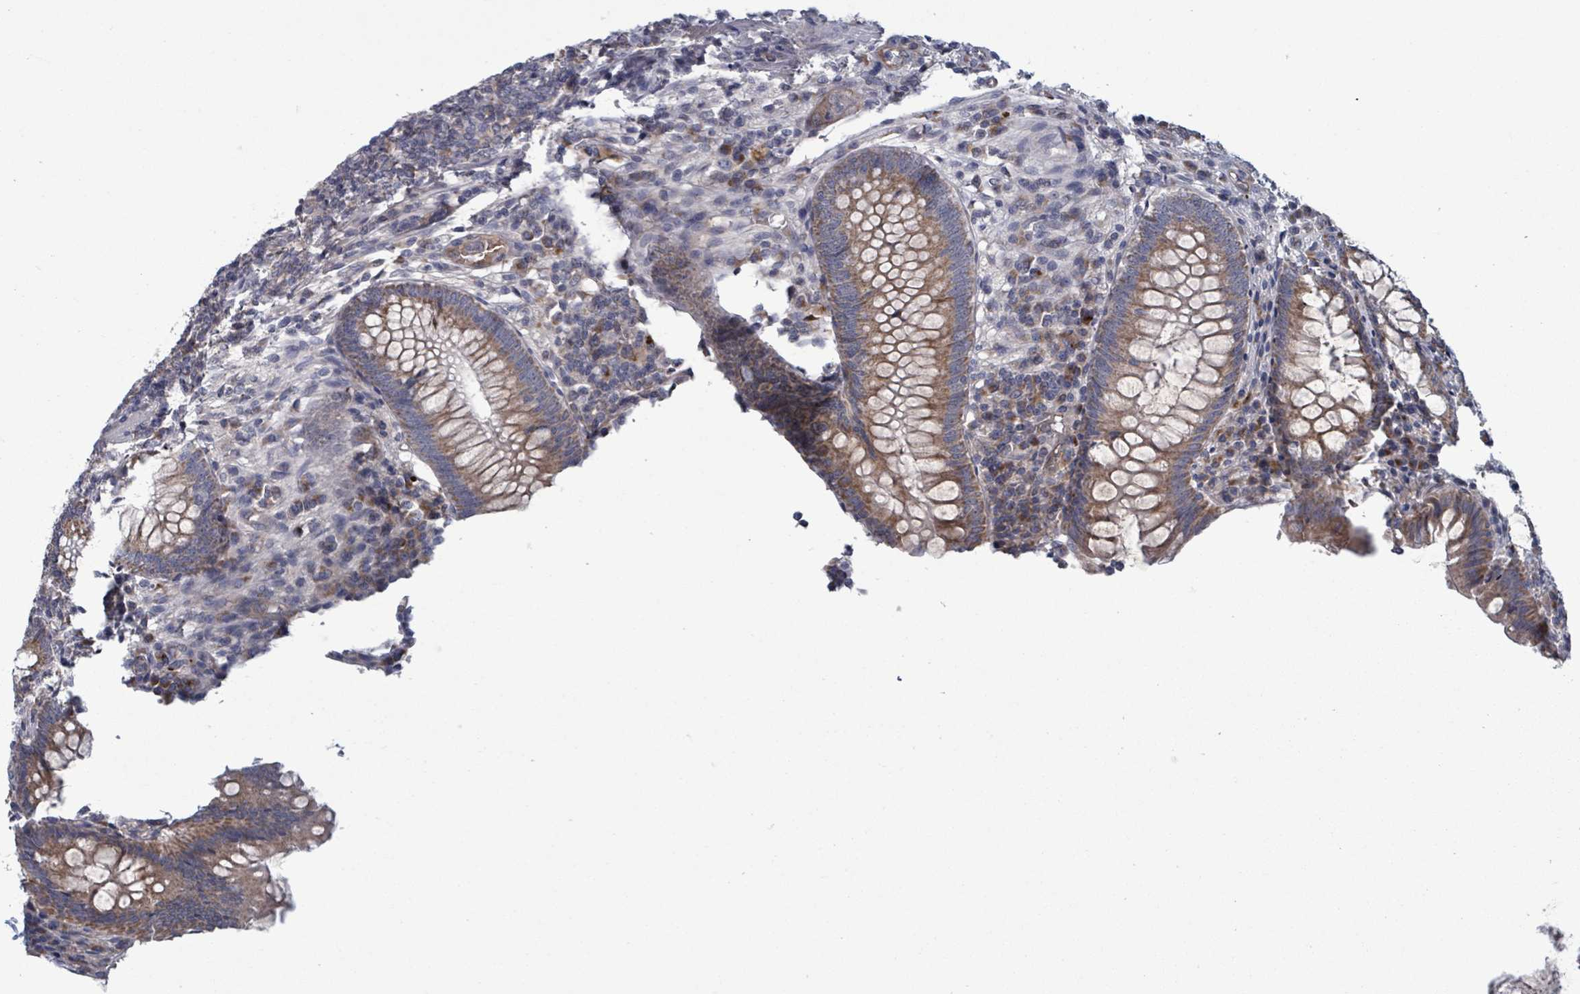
{"staining": {"intensity": "moderate", "quantity": ">75%", "location": "cytoplasmic/membranous"}, "tissue": "appendix", "cell_type": "Glandular cells", "image_type": "normal", "snomed": [{"axis": "morphology", "description": "Normal tissue, NOS"}, {"axis": "topography", "description": "Appendix"}], "caption": "A high-resolution photomicrograph shows immunohistochemistry (IHC) staining of benign appendix, which exhibits moderate cytoplasmic/membranous positivity in about >75% of glandular cells. Using DAB (brown) and hematoxylin (blue) stains, captured at high magnification using brightfield microscopy.", "gene": "FKBP1A", "patient": {"sex": "male", "age": 83}}